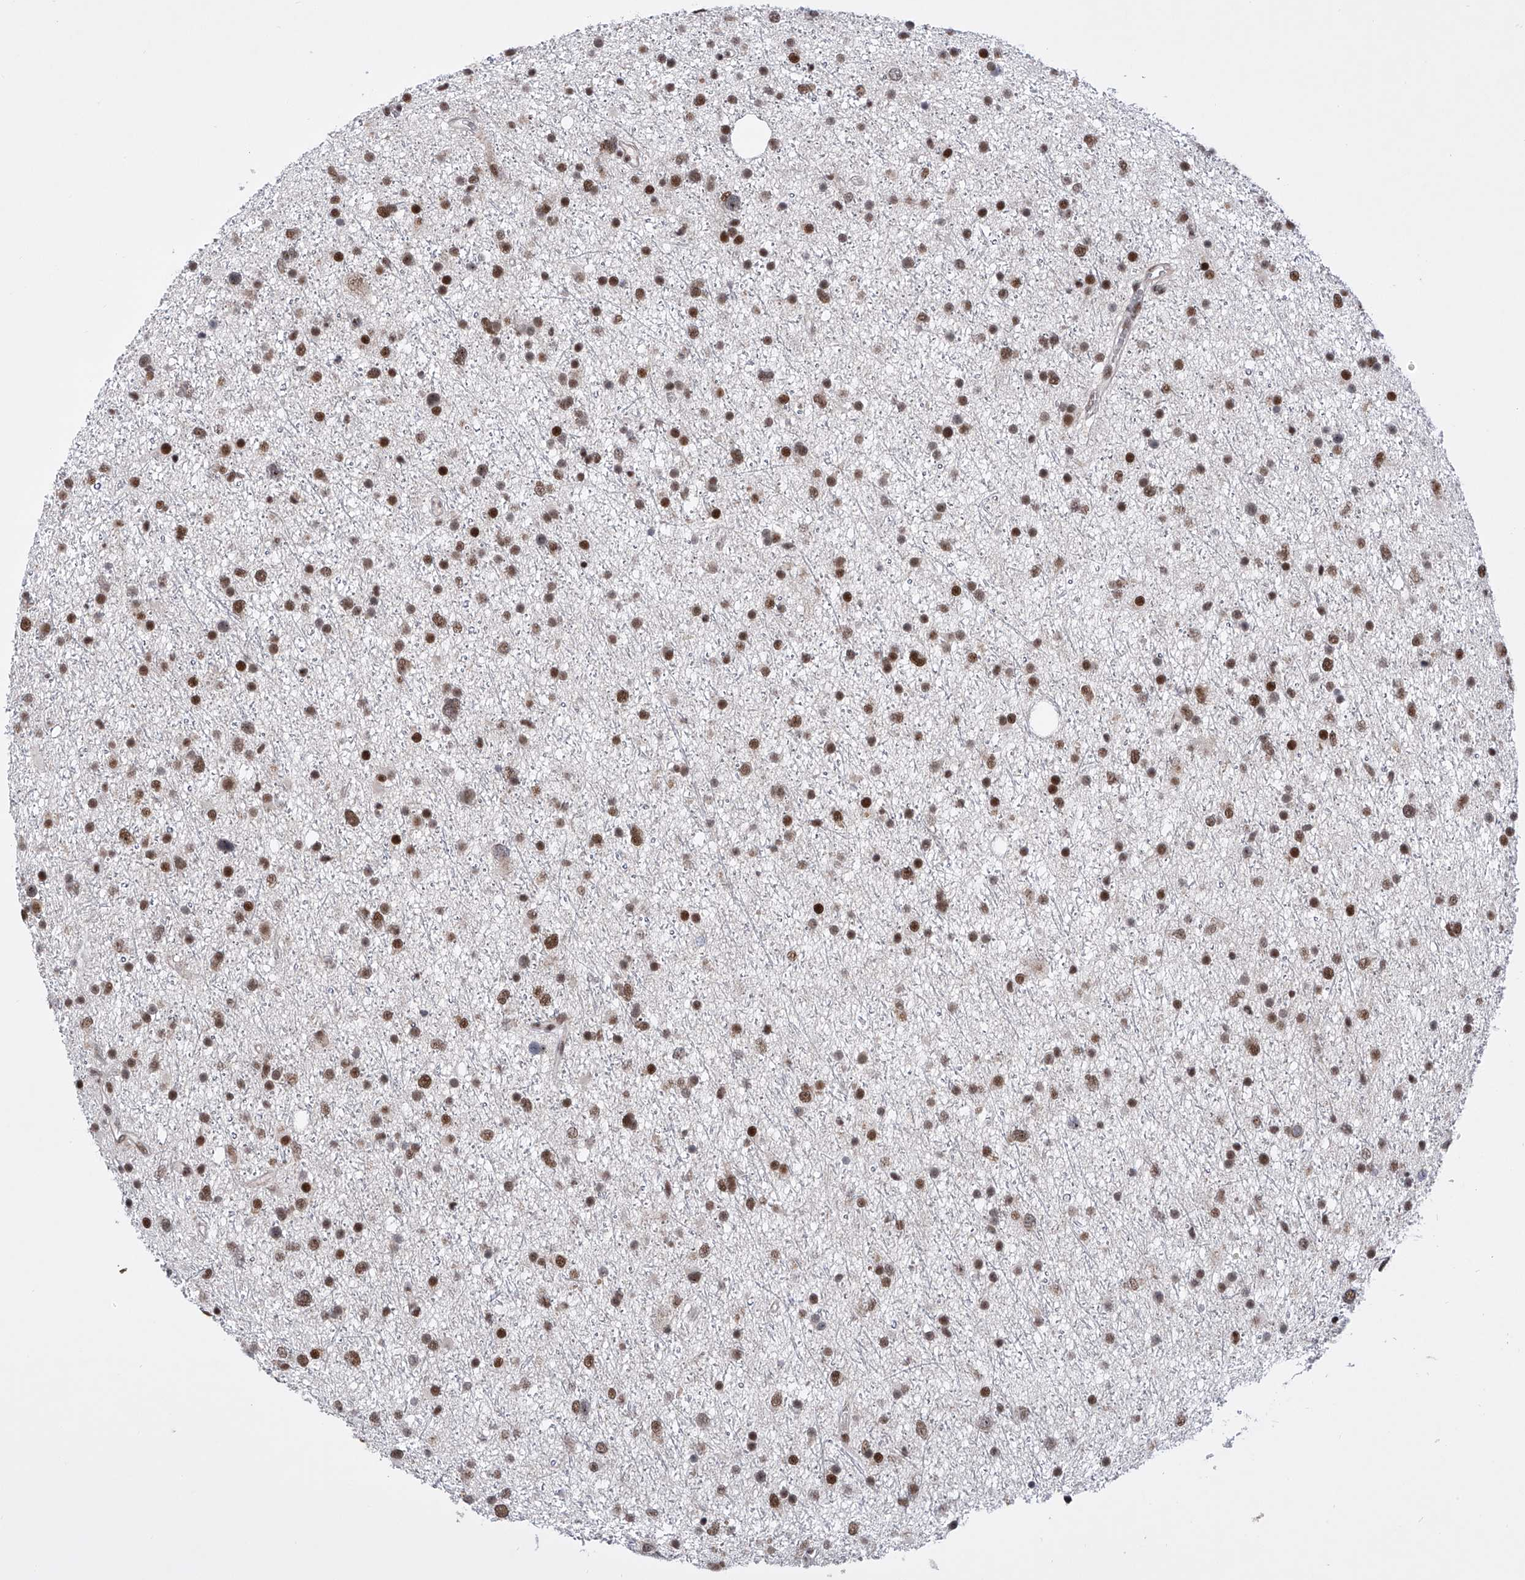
{"staining": {"intensity": "strong", "quantity": ">75%", "location": "nuclear"}, "tissue": "glioma", "cell_type": "Tumor cells", "image_type": "cancer", "snomed": [{"axis": "morphology", "description": "Glioma, malignant, Low grade"}, {"axis": "topography", "description": "Cerebral cortex"}], "caption": "This is an image of IHC staining of malignant low-grade glioma, which shows strong staining in the nuclear of tumor cells.", "gene": "RAD54L", "patient": {"sex": "female", "age": 39}}